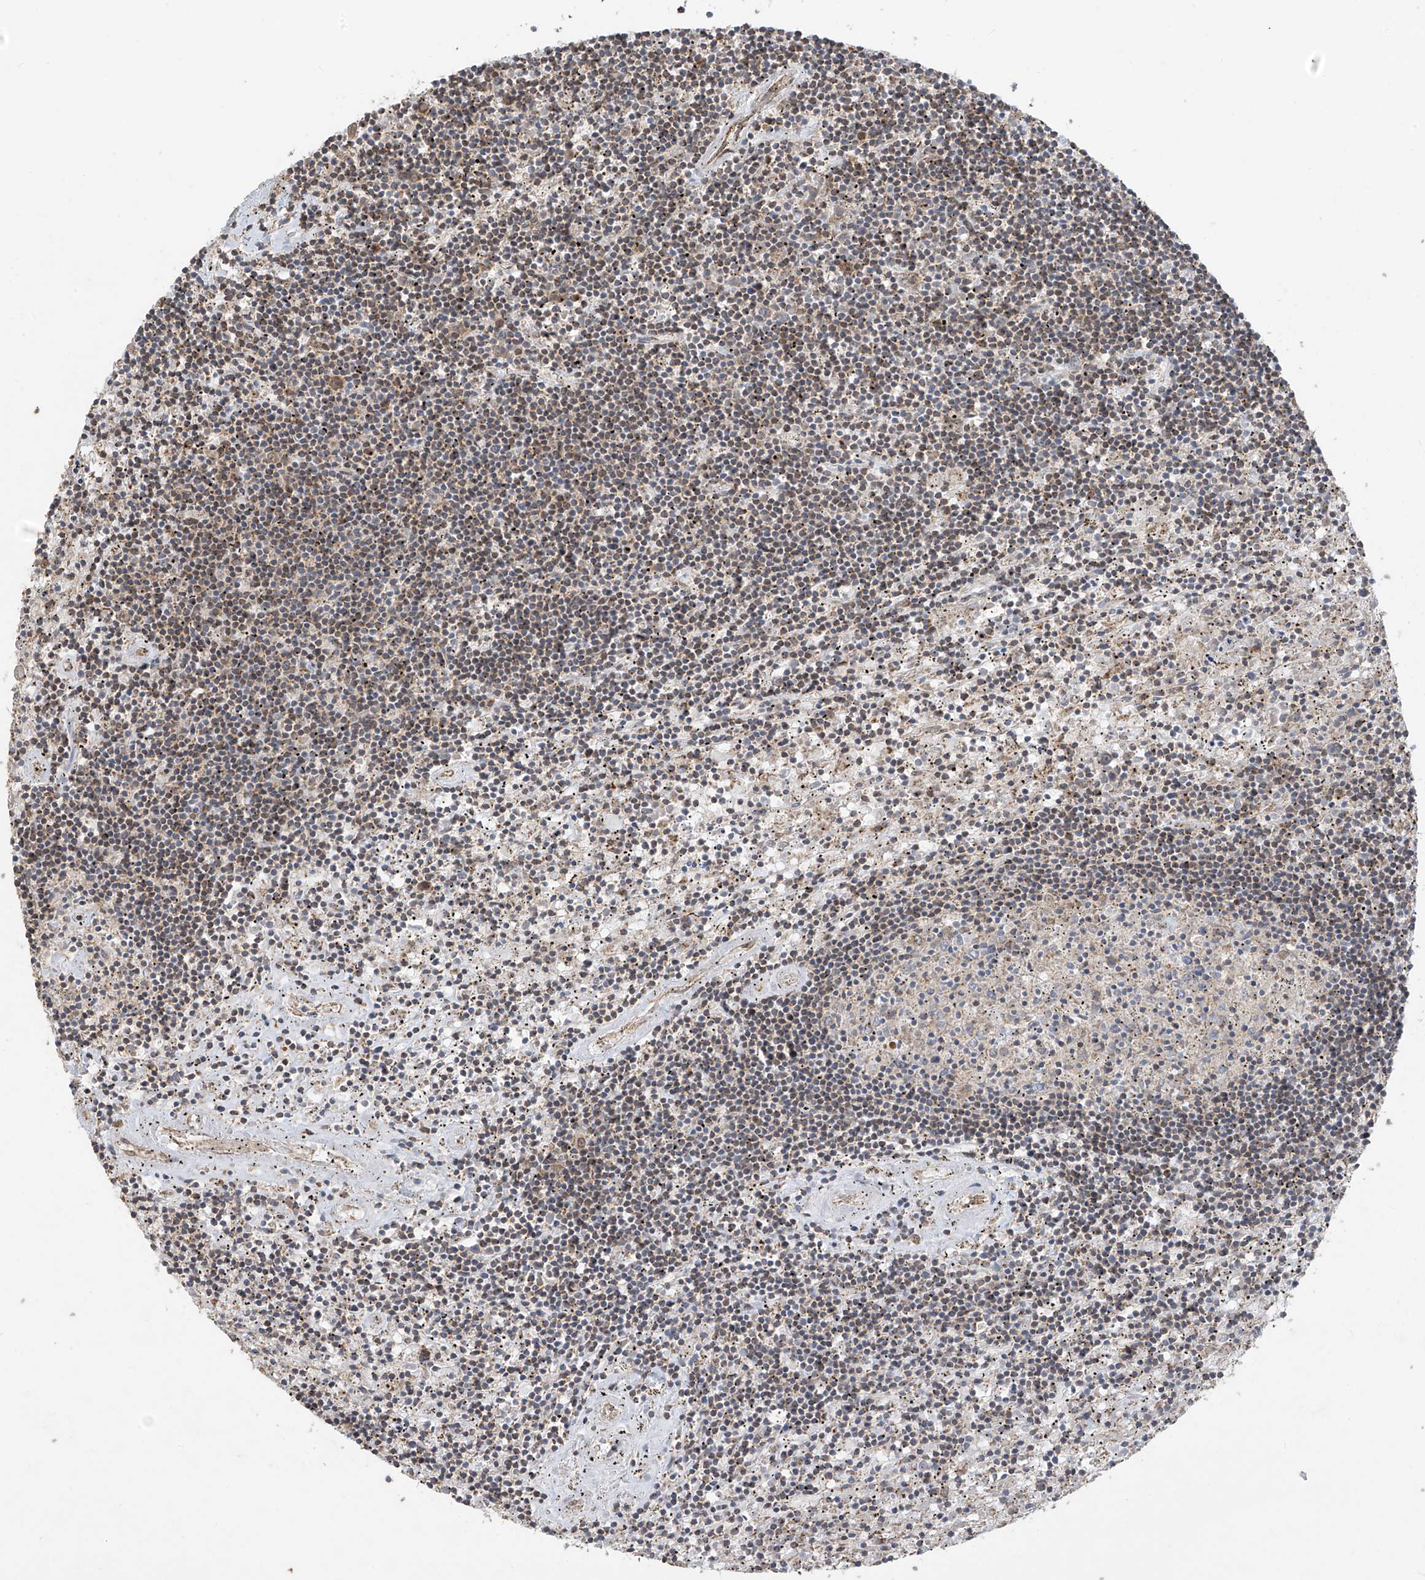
{"staining": {"intensity": "moderate", "quantity": "<25%", "location": "cytoplasmic/membranous"}, "tissue": "lymphoma", "cell_type": "Tumor cells", "image_type": "cancer", "snomed": [{"axis": "morphology", "description": "Malignant lymphoma, non-Hodgkin's type, Low grade"}, {"axis": "topography", "description": "Spleen"}], "caption": "Lymphoma stained for a protein (brown) displays moderate cytoplasmic/membranous positive positivity in approximately <25% of tumor cells.", "gene": "UQCC1", "patient": {"sex": "male", "age": 76}}